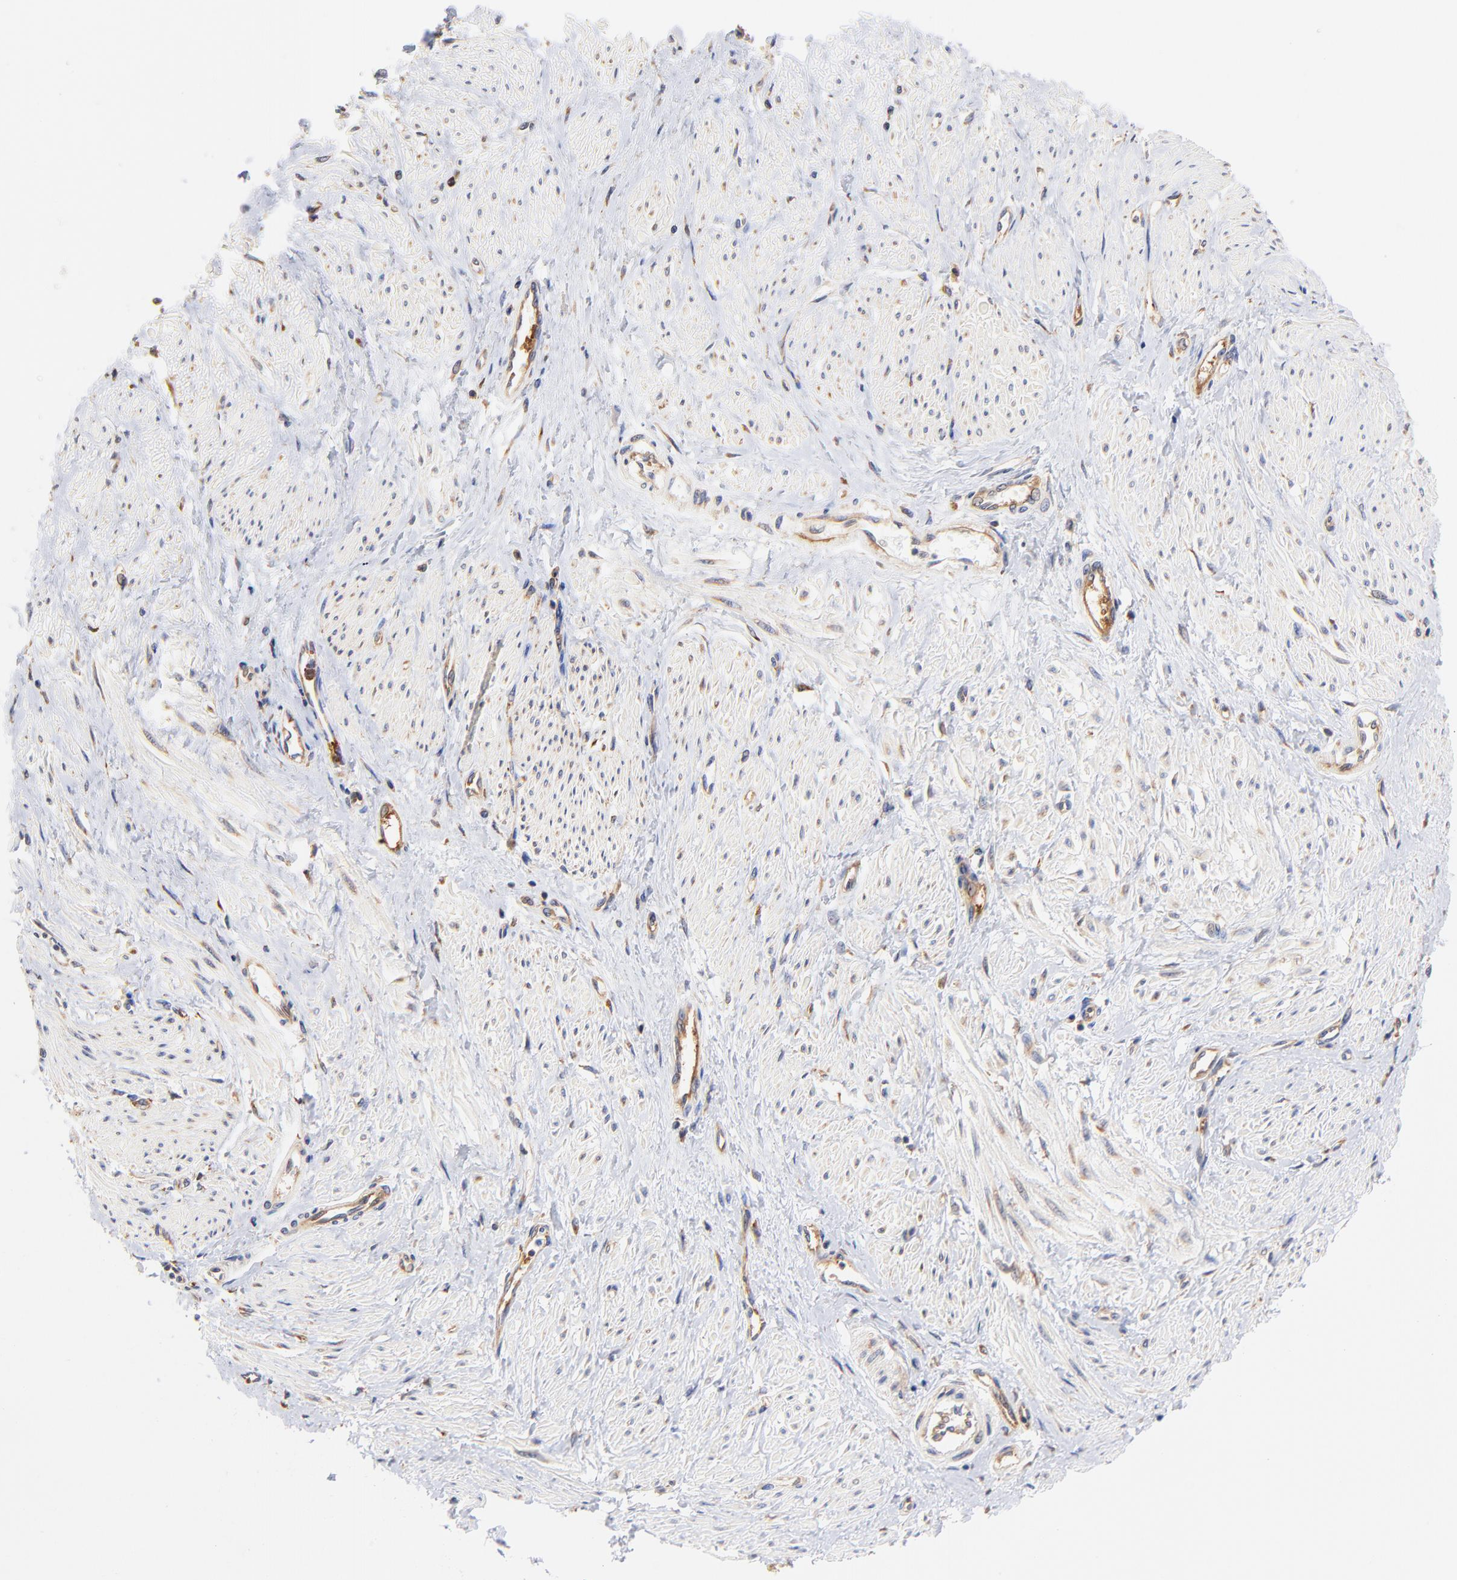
{"staining": {"intensity": "weak", "quantity": "<25%", "location": "cytoplasmic/membranous"}, "tissue": "smooth muscle", "cell_type": "Smooth muscle cells", "image_type": "normal", "snomed": [{"axis": "morphology", "description": "Normal tissue, NOS"}, {"axis": "topography", "description": "Smooth muscle"}, {"axis": "topography", "description": "Uterus"}], "caption": "Smooth muscle stained for a protein using immunohistochemistry (IHC) reveals no expression smooth muscle cells.", "gene": "RPL27", "patient": {"sex": "female", "age": 39}}